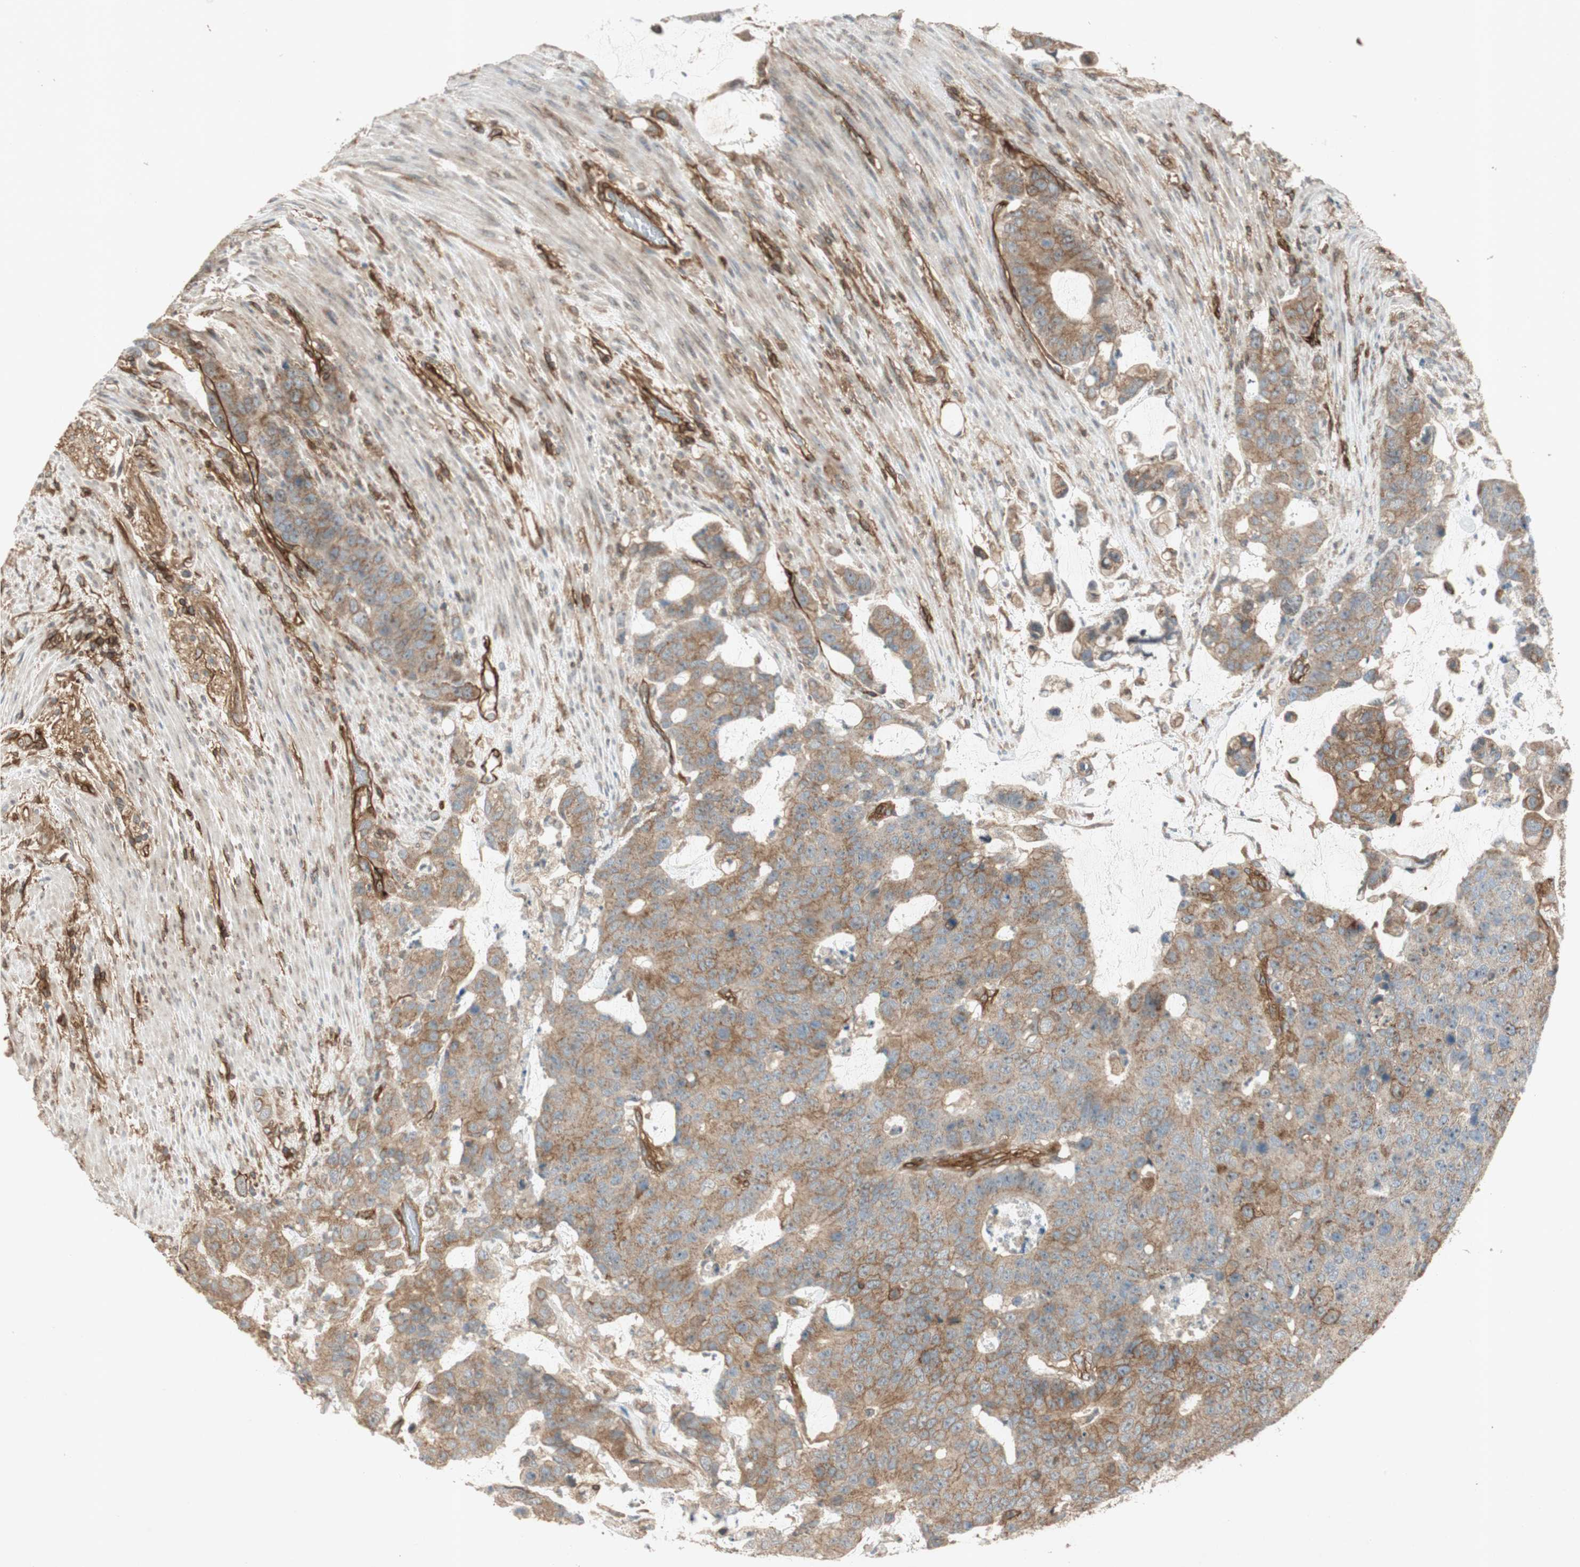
{"staining": {"intensity": "moderate", "quantity": ">75%", "location": "cytoplasmic/membranous"}, "tissue": "colorectal cancer", "cell_type": "Tumor cells", "image_type": "cancer", "snomed": [{"axis": "morphology", "description": "Adenocarcinoma, NOS"}, {"axis": "topography", "description": "Colon"}], "caption": "Immunohistochemical staining of human colorectal cancer shows moderate cytoplasmic/membranous protein positivity in approximately >75% of tumor cells.", "gene": "BTN3A3", "patient": {"sex": "female", "age": 86}}